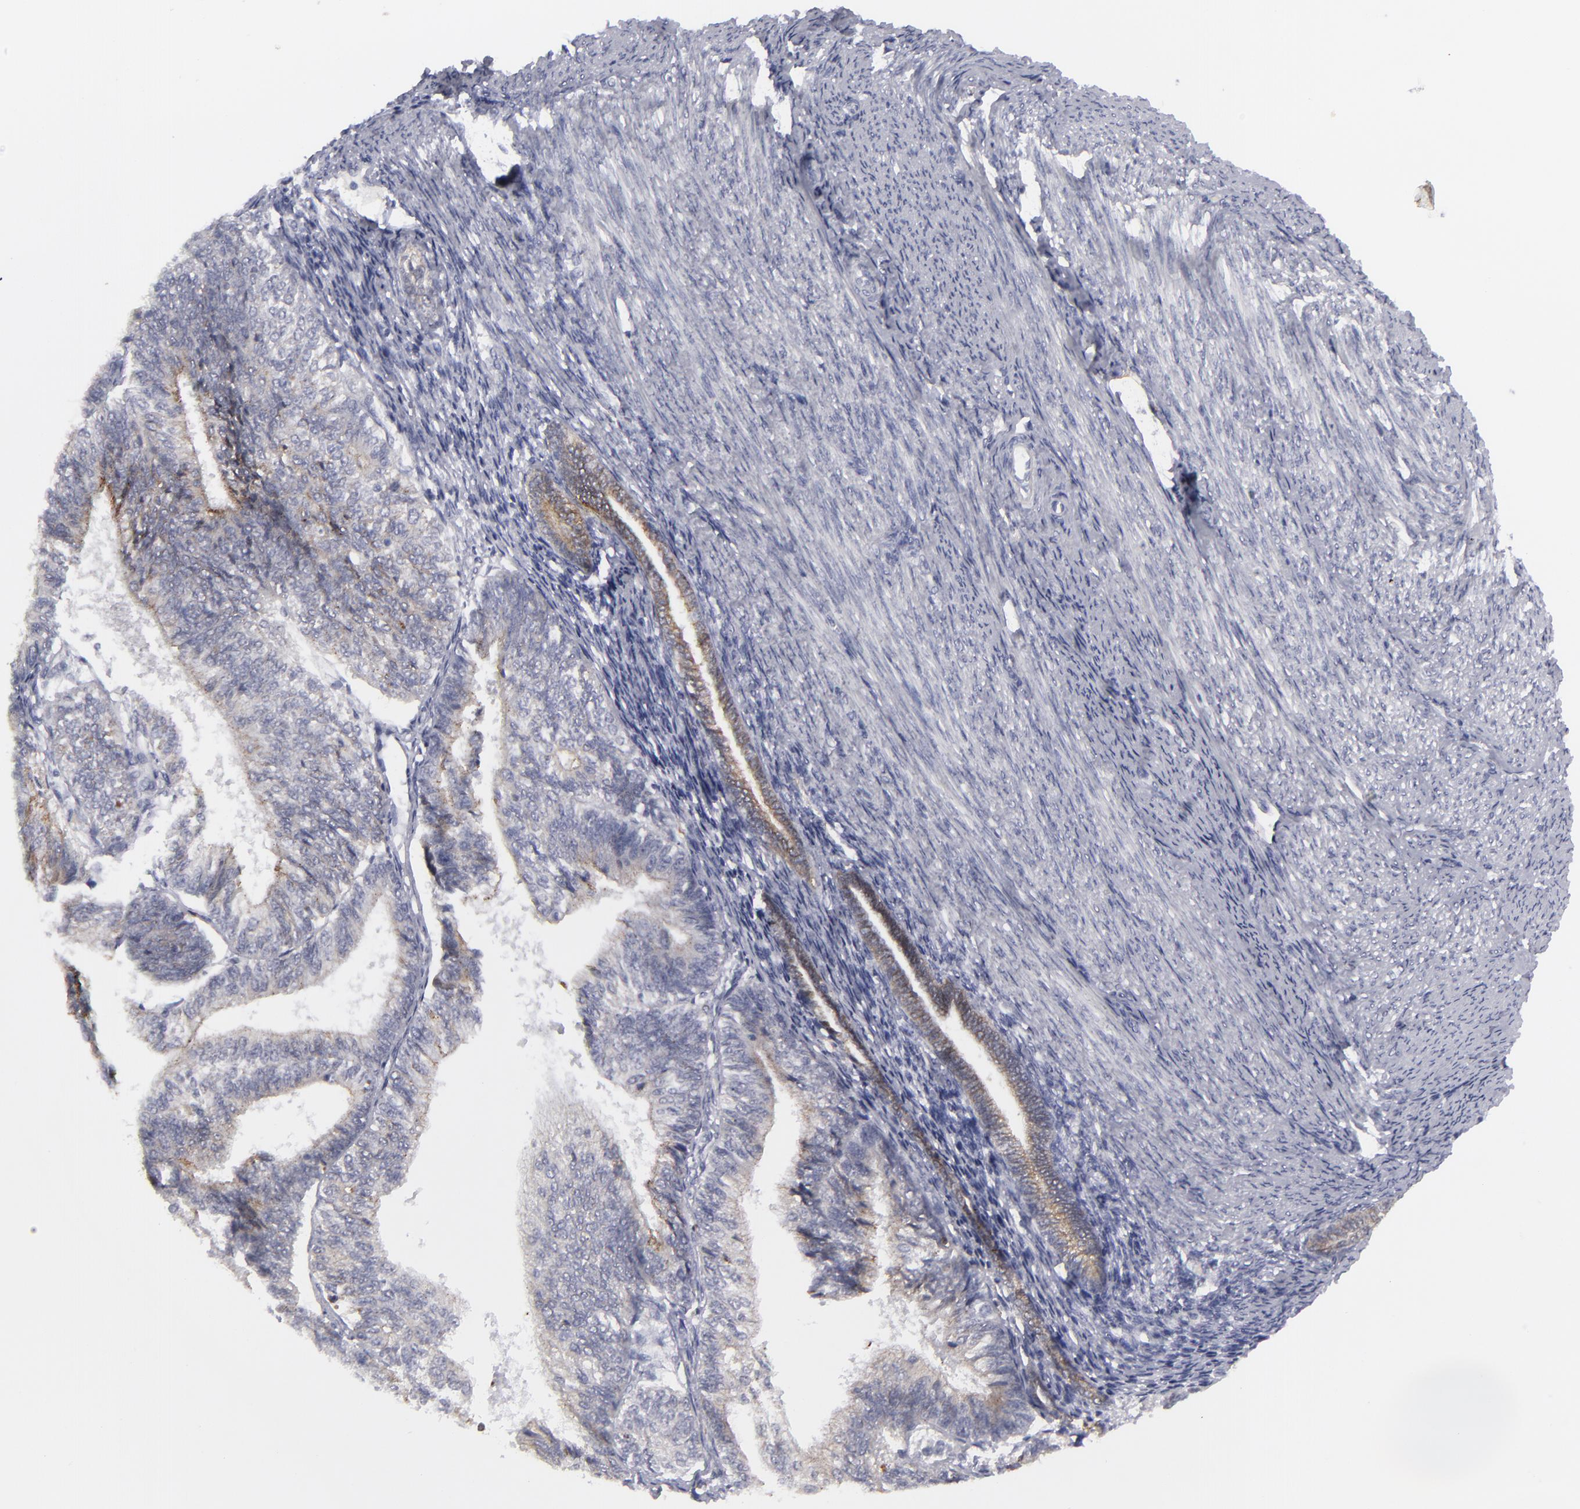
{"staining": {"intensity": "moderate", "quantity": "25%-75%", "location": "cytoplasmic/membranous"}, "tissue": "endometrial cancer", "cell_type": "Tumor cells", "image_type": "cancer", "snomed": [{"axis": "morphology", "description": "Adenocarcinoma, NOS"}, {"axis": "topography", "description": "Endometrium"}], "caption": "Protein analysis of endometrial cancer tissue displays moderate cytoplasmic/membranous positivity in about 25%-75% of tumor cells. (Stains: DAB in brown, nuclei in blue, Microscopy: brightfield microscopy at high magnification).", "gene": "JUP", "patient": {"sex": "female", "age": 55}}